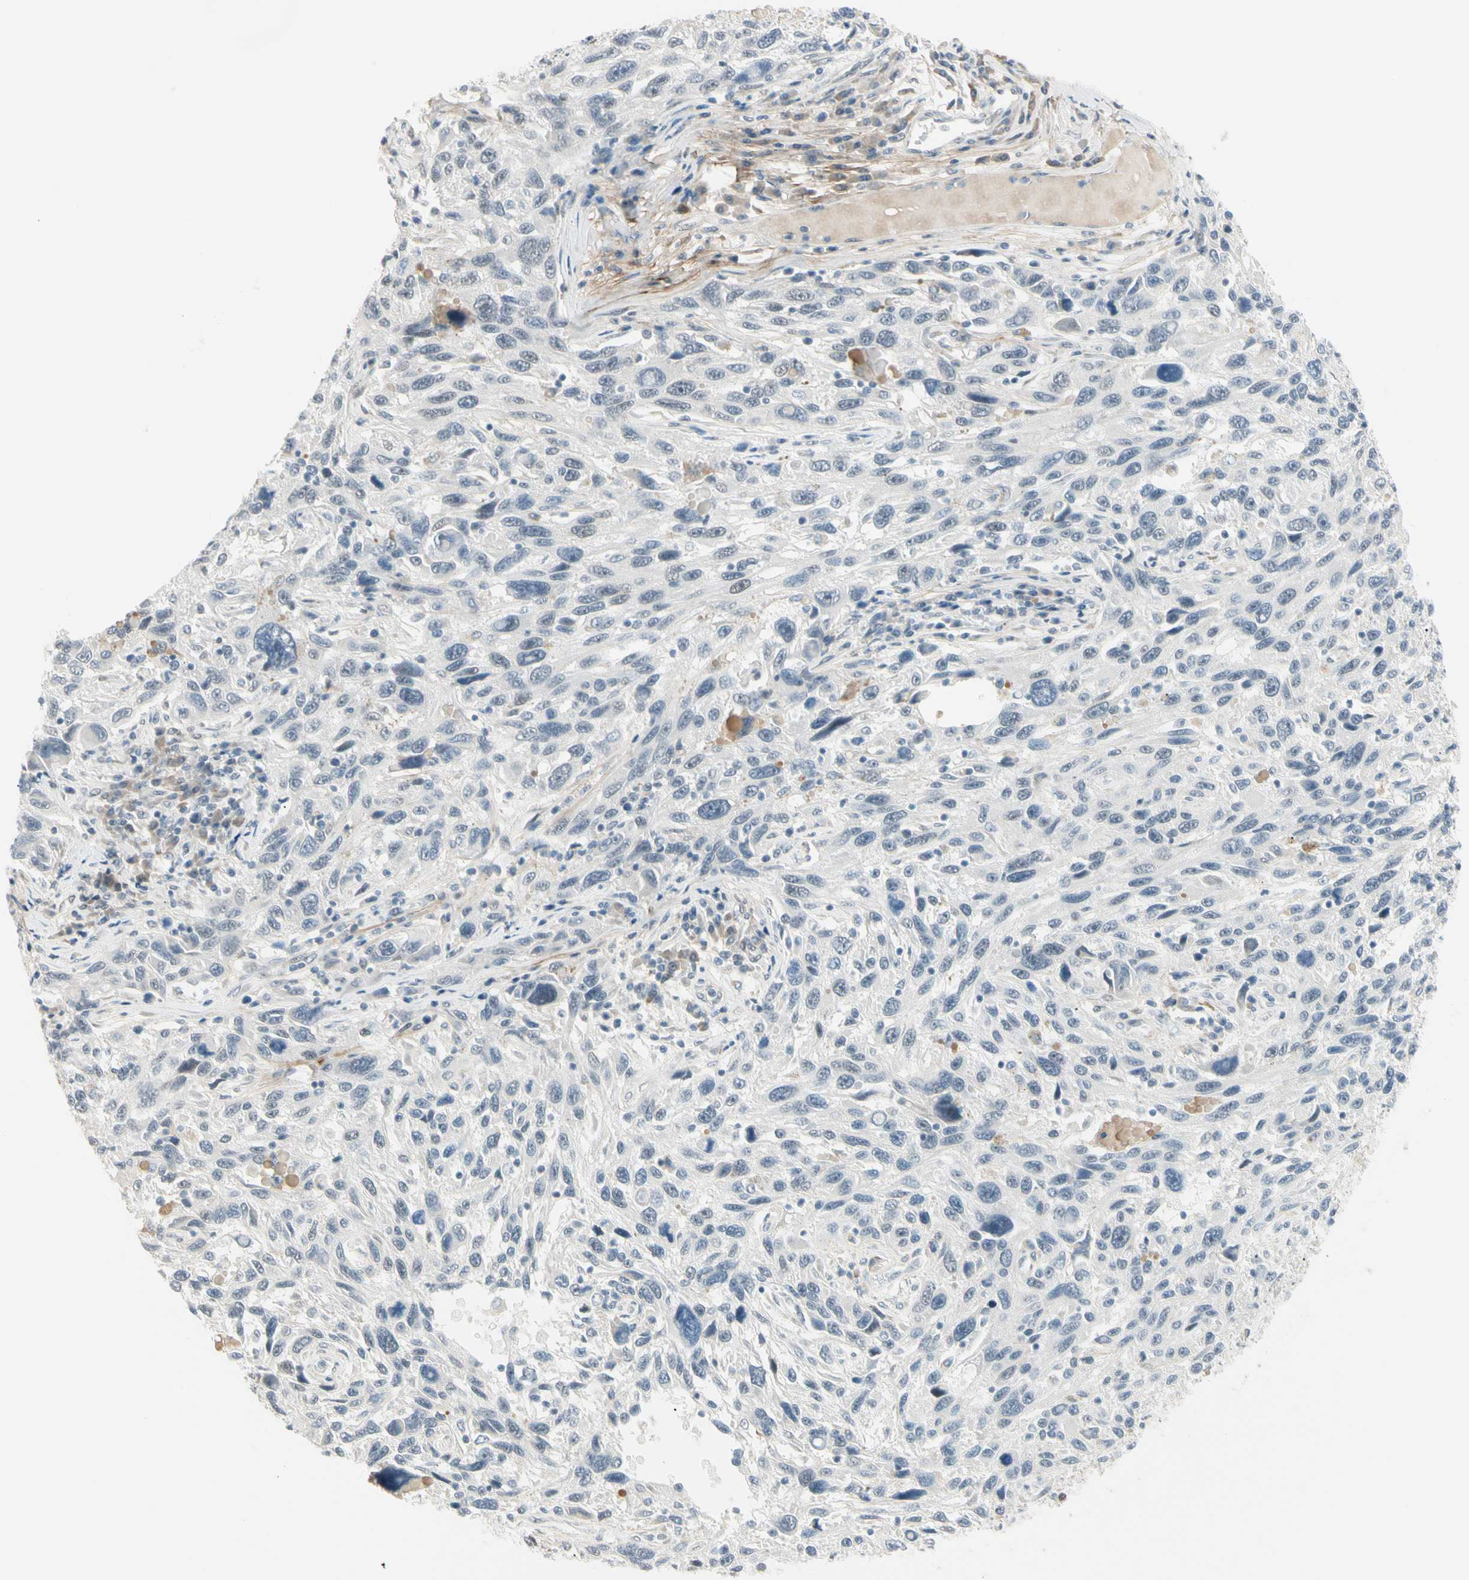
{"staining": {"intensity": "negative", "quantity": "none", "location": "none"}, "tissue": "melanoma", "cell_type": "Tumor cells", "image_type": "cancer", "snomed": [{"axis": "morphology", "description": "Malignant melanoma, NOS"}, {"axis": "topography", "description": "Skin"}], "caption": "Malignant melanoma was stained to show a protein in brown. There is no significant staining in tumor cells.", "gene": "ASPN", "patient": {"sex": "male", "age": 53}}